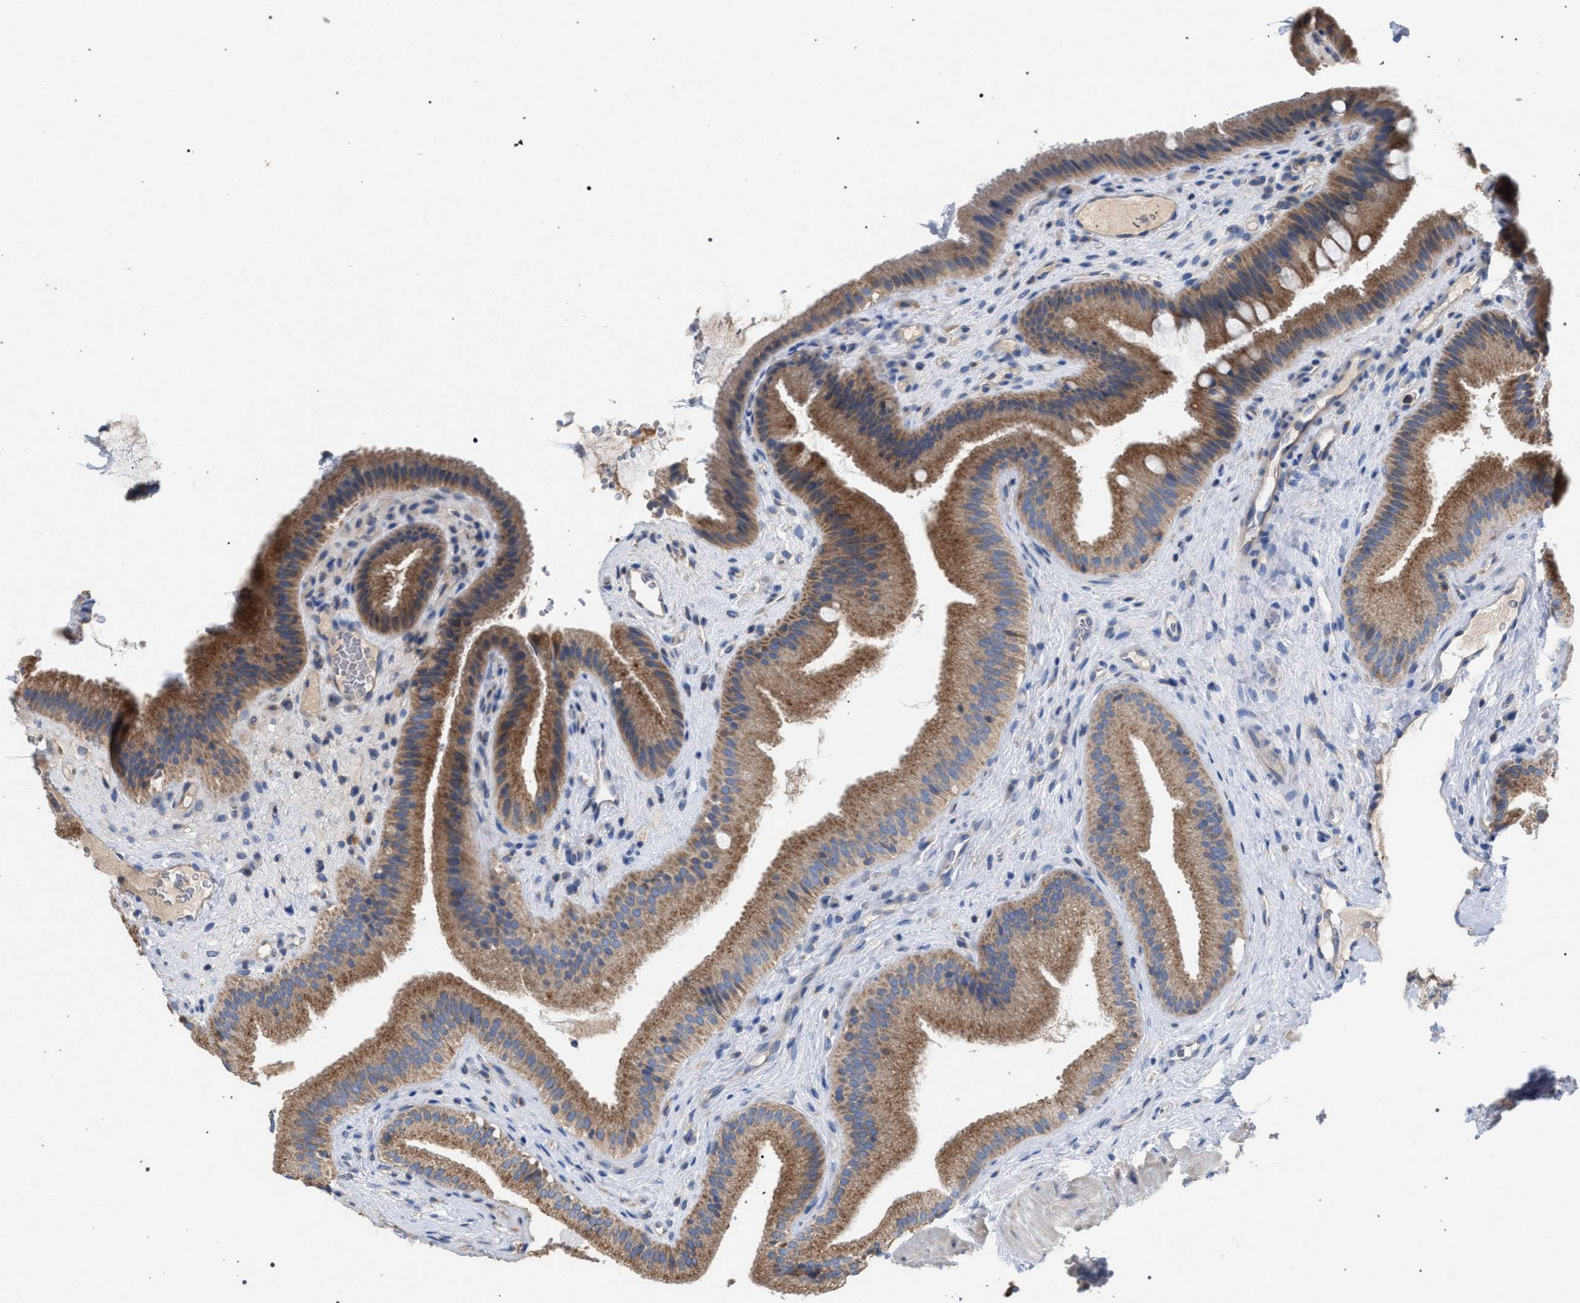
{"staining": {"intensity": "moderate", "quantity": ">75%", "location": "cytoplasmic/membranous"}, "tissue": "gallbladder", "cell_type": "Glandular cells", "image_type": "normal", "snomed": [{"axis": "morphology", "description": "Normal tissue, NOS"}, {"axis": "topography", "description": "Gallbladder"}], "caption": "Moderate cytoplasmic/membranous expression is identified in approximately >75% of glandular cells in unremarkable gallbladder. (DAB = brown stain, brightfield microscopy at high magnification).", "gene": "VPS13A", "patient": {"sex": "male", "age": 49}}